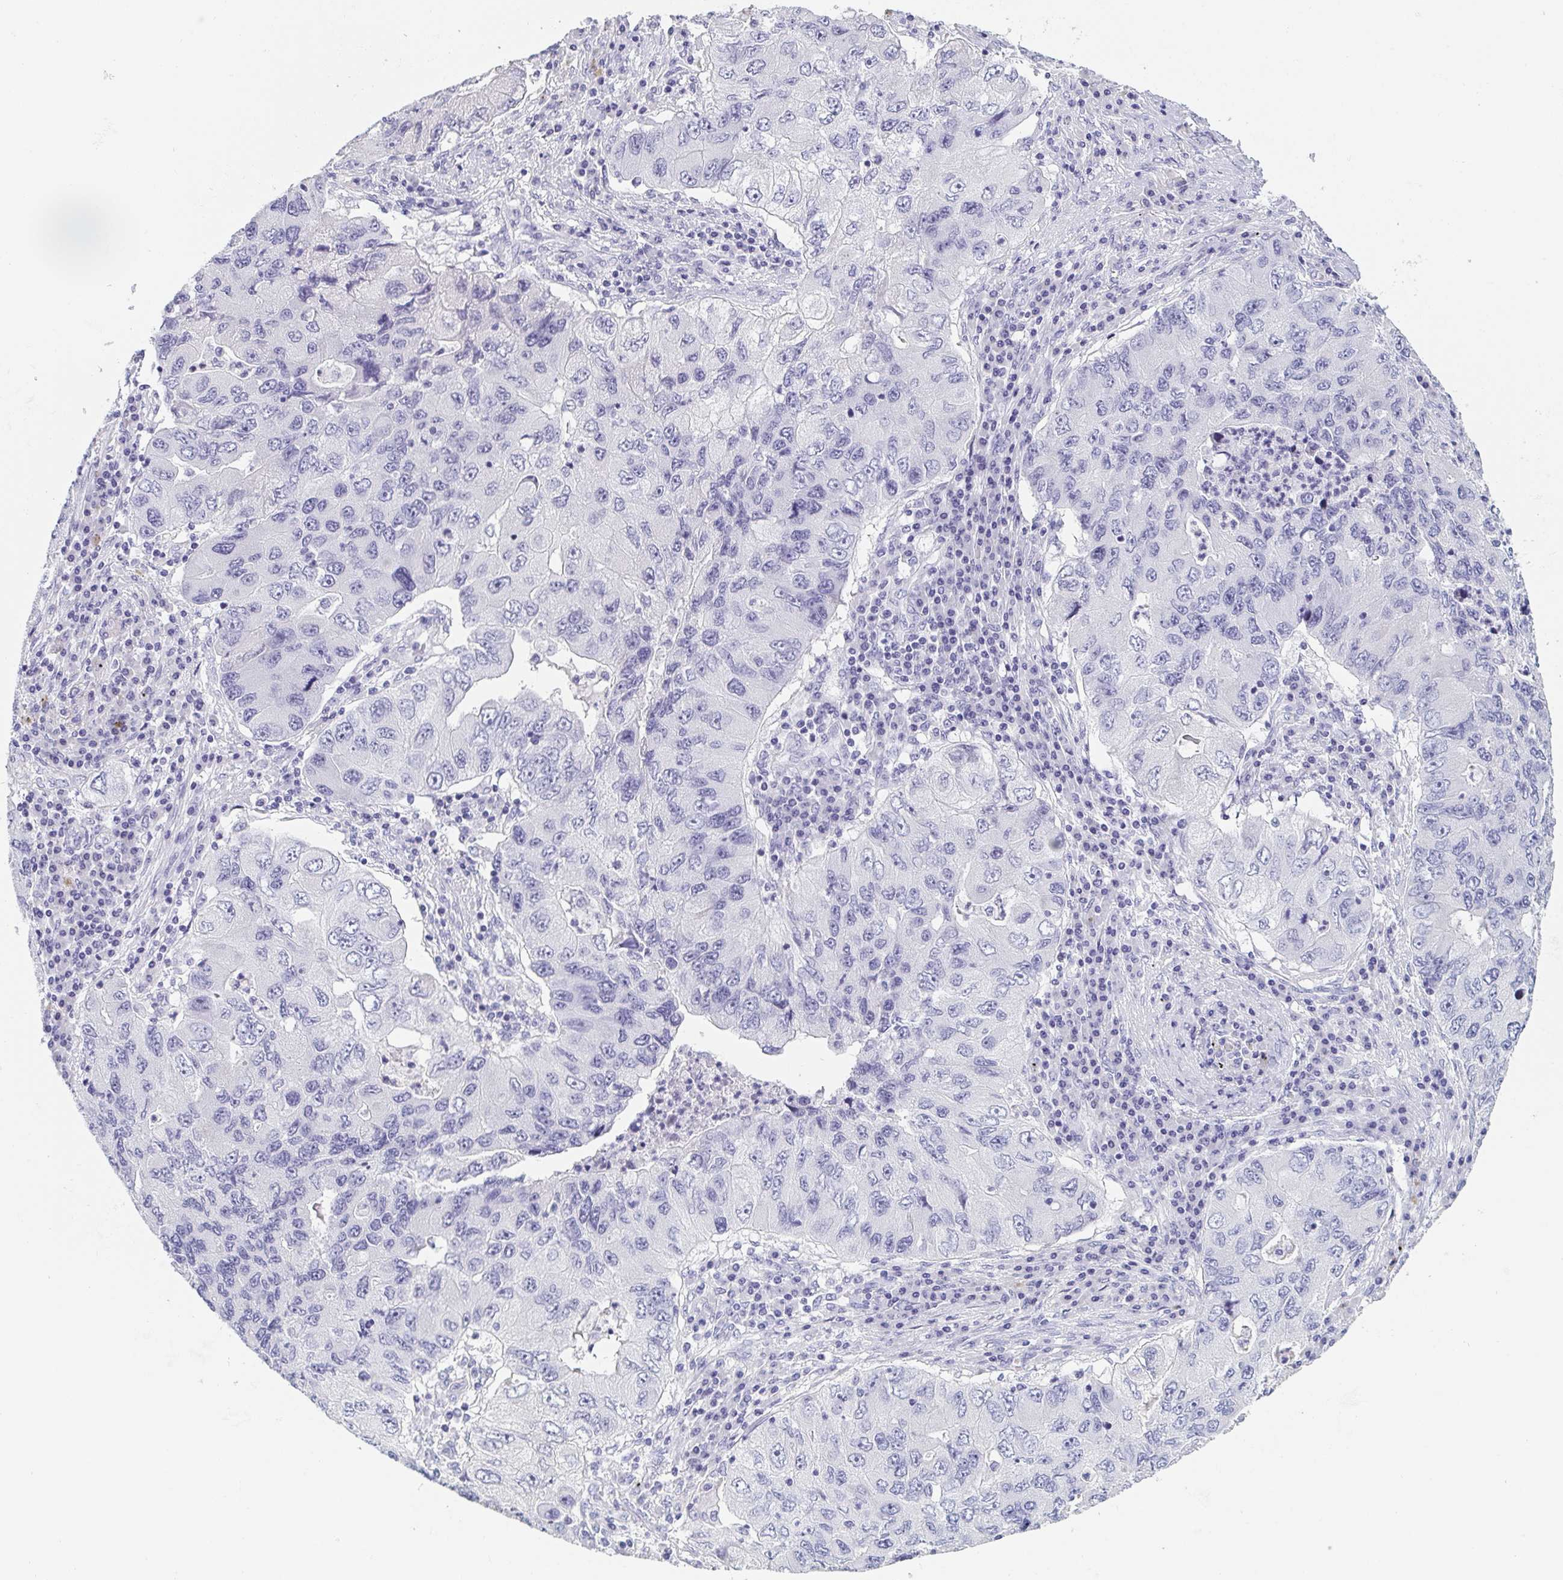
{"staining": {"intensity": "negative", "quantity": "none", "location": "none"}, "tissue": "lung cancer", "cell_type": "Tumor cells", "image_type": "cancer", "snomed": [{"axis": "morphology", "description": "Adenocarcinoma, NOS"}, {"axis": "morphology", "description": "Adenocarcinoma, metastatic, NOS"}, {"axis": "topography", "description": "Lymph node"}, {"axis": "topography", "description": "Lung"}], "caption": "This is a photomicrograph of IHC staining of lung cancer (adenocarcinoma), which shows no staining in tumor cells. (DAB (3,3'-diaminobenzidine) immunohistochemistry (IHC) with hematoxylin counter stain).", "gene": "ITLN1", "patient": {"sex": "female", "age": 54}}